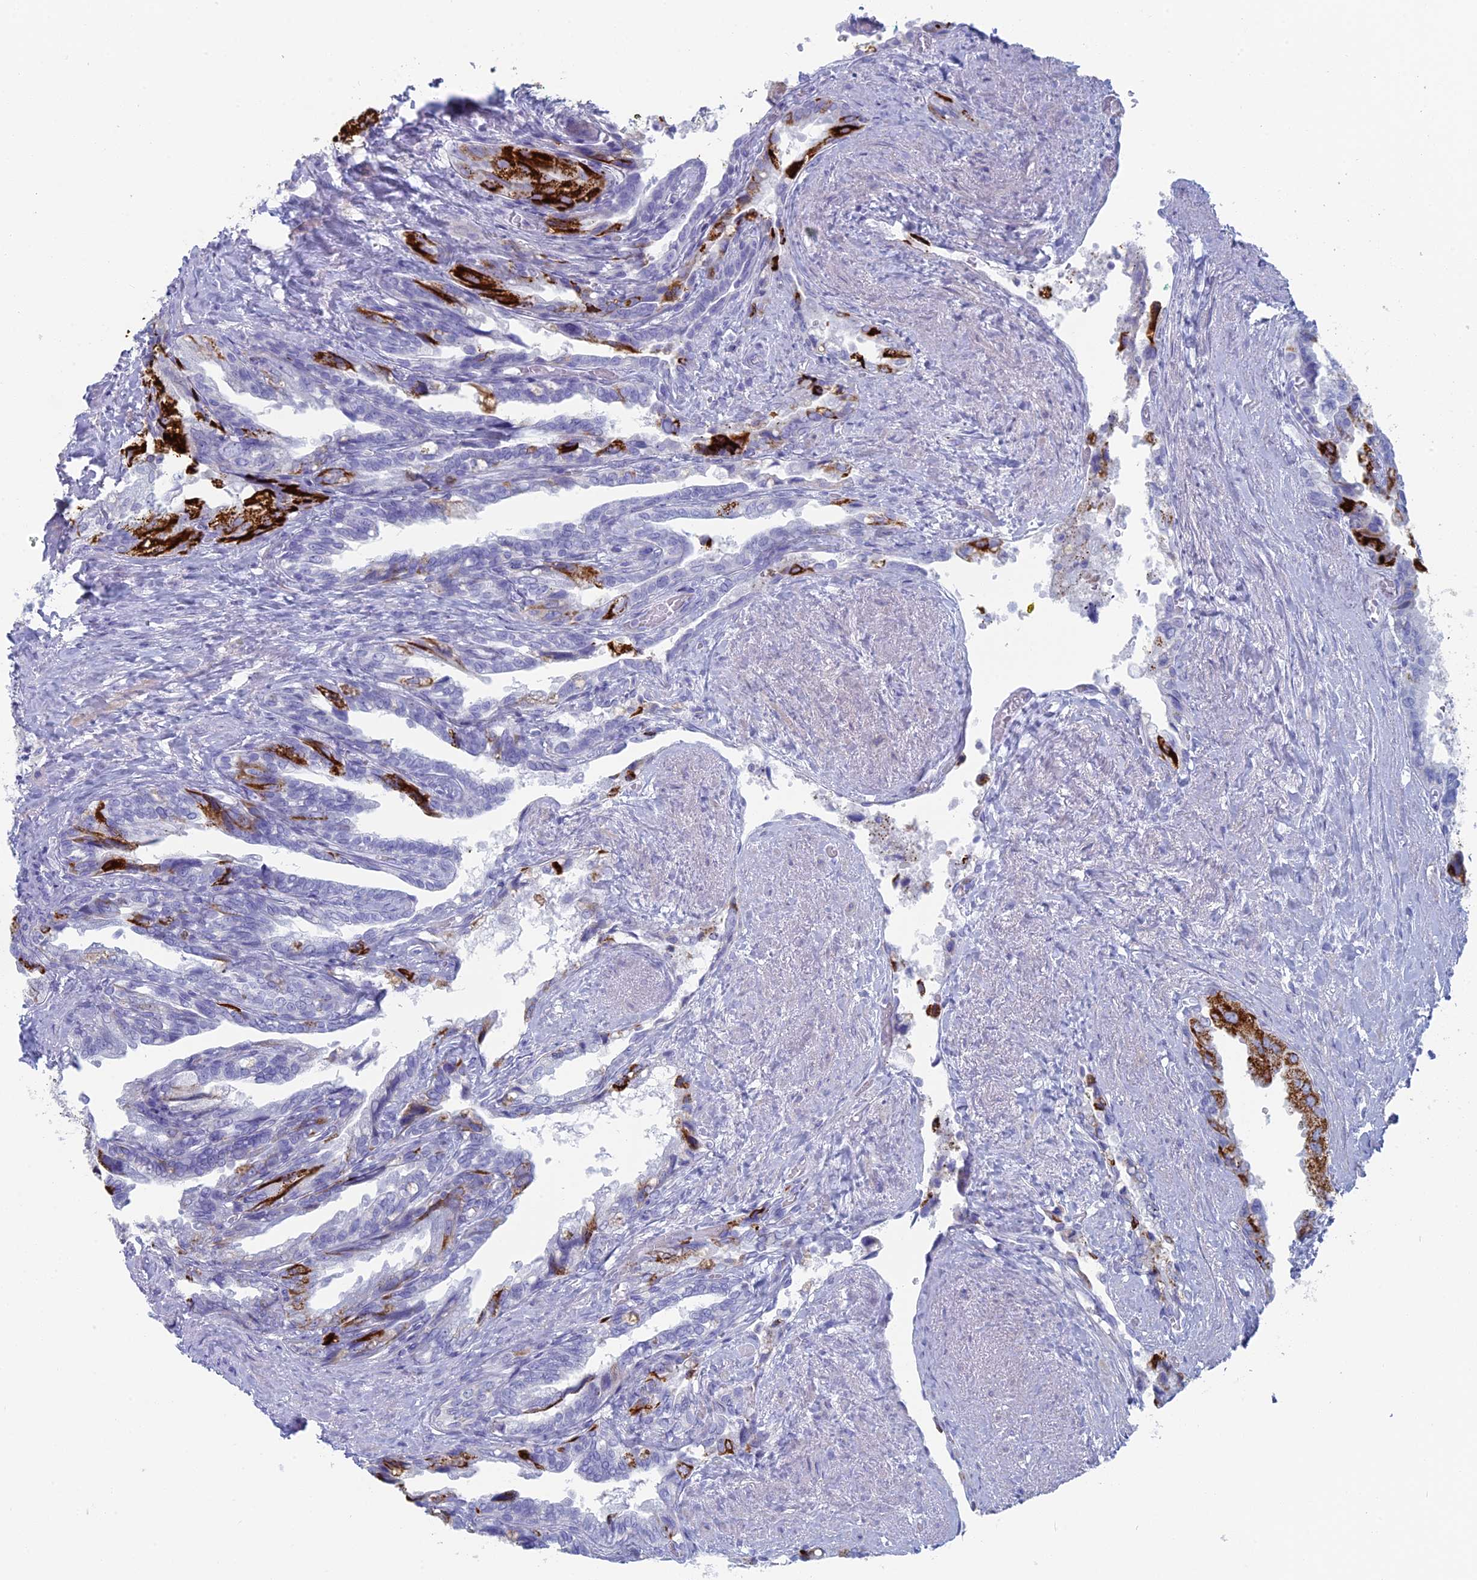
{"staining": {"intensity": "strong", "quantity": "25%-75%", "location": "cytoplasmic/membranous"}, "tissue": "seminal vesicle", "cell_type": "Glandular cells", "image_type": "normal", "snomed": [{"axis": "morphology", "description": "Normal tissue, NOS"}, {"axis": "topography", "description": "Seminal veicle"}, {"axis": "topography", "description": "Peripheral nerve tissue"}], "caption": "Immunohistochemistry (IHC) of benign seminal vesicle reveals high levels of strong cytoplasmic/membranous expression in about 25%-75% of glandular cells.", "gene": "ALMS1", "patient": {"sex": "male", "age": 60}}